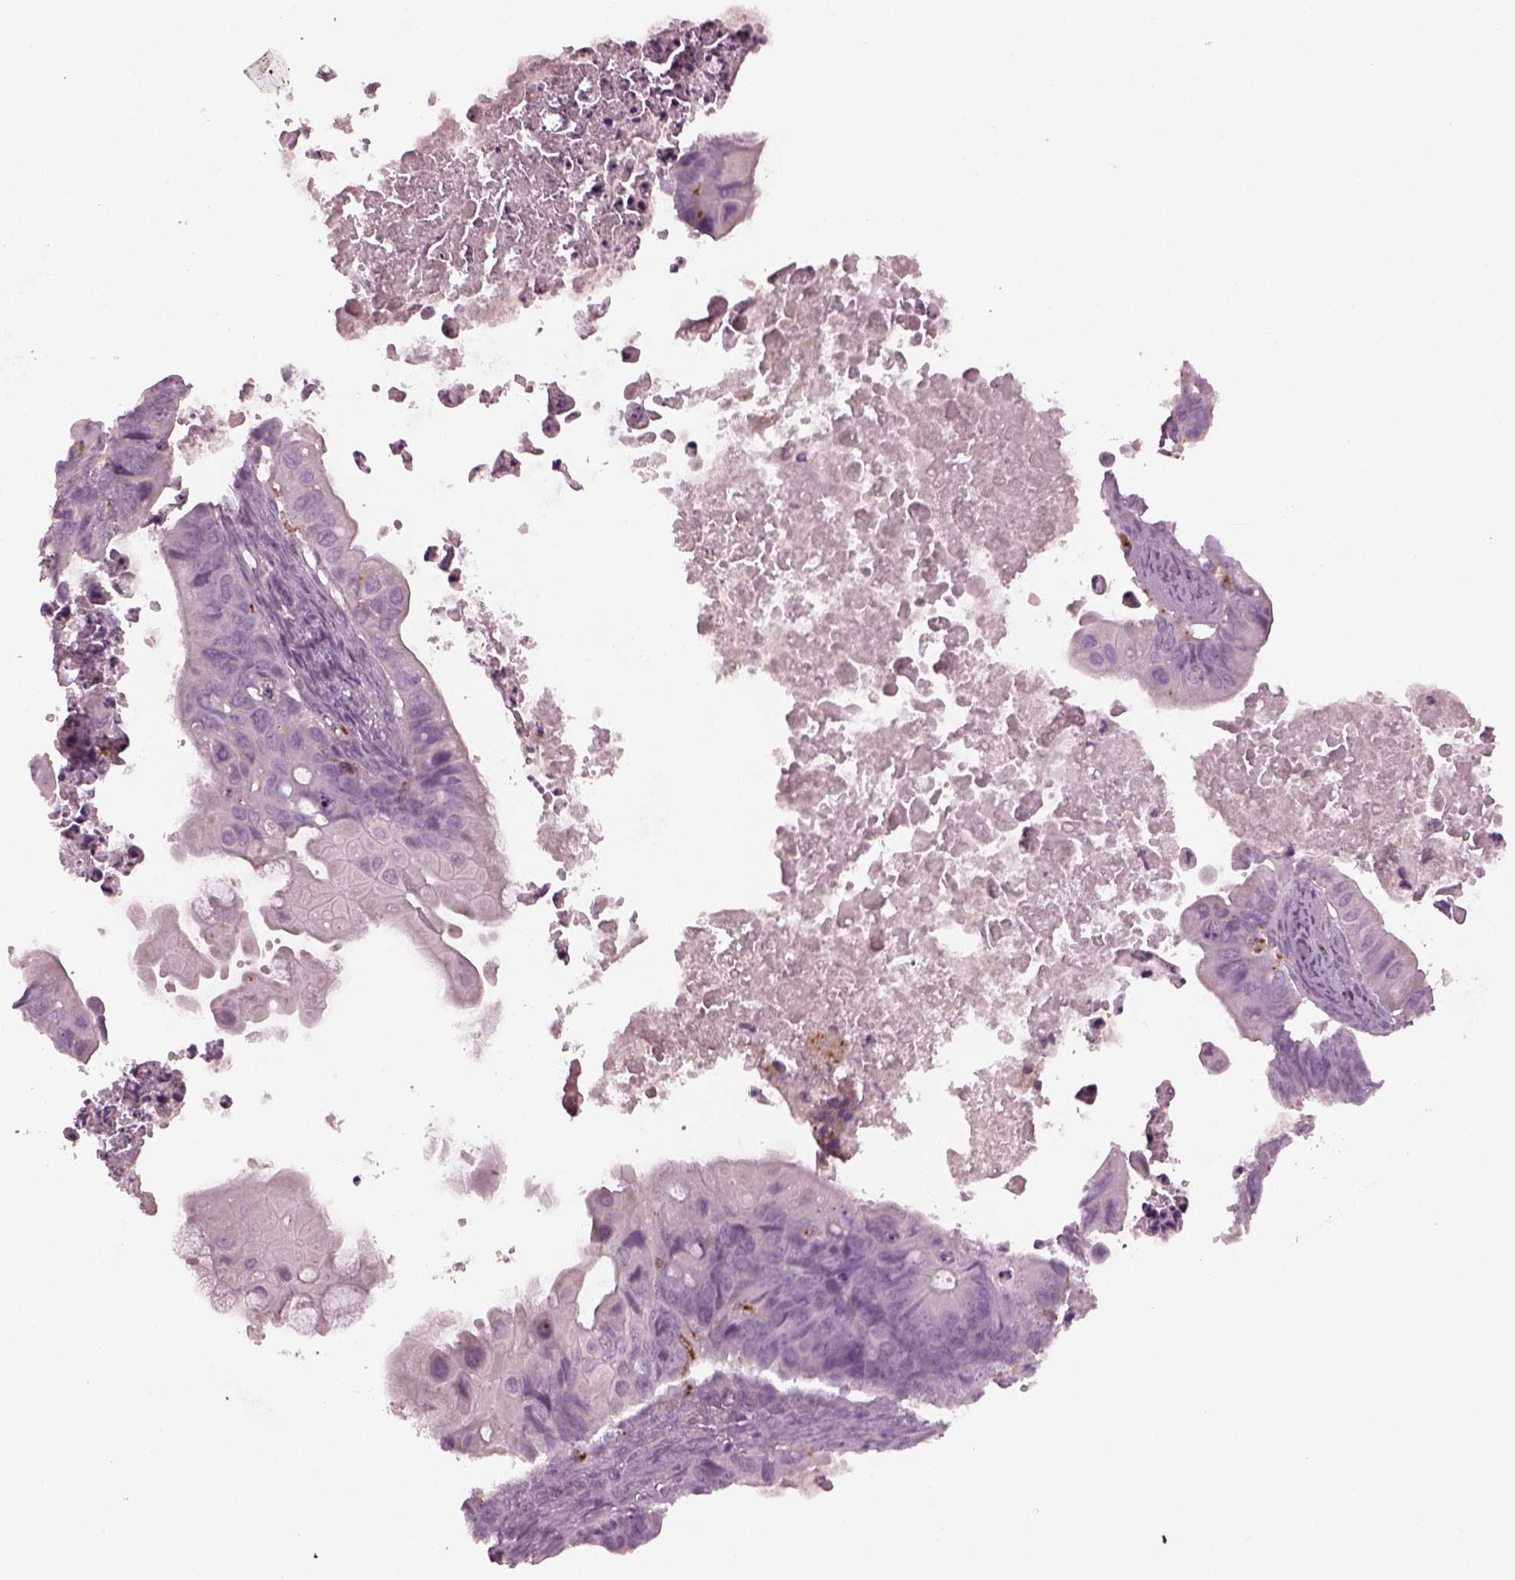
{"staining": {"intensity": "negative", "quantity": "none", "location": "none"}, "tissue": "ovarian cancer", "cell_type": "Tumor cells", "image_type": "cancer", "snomed": [{"axis": "morphology", "description": "Cystadenocarcinoma, mucinous, NOS"}, {"axis": "topography", "description": "Ovary"}], "caption": "Immunohistochemistry (IHC) micrograph of ovarian cancer stained for a protein (brown), which reveals no staining in tumor cells.", "gene": "SLAMF8", "patient": {"sex": "female", "age": 64}}